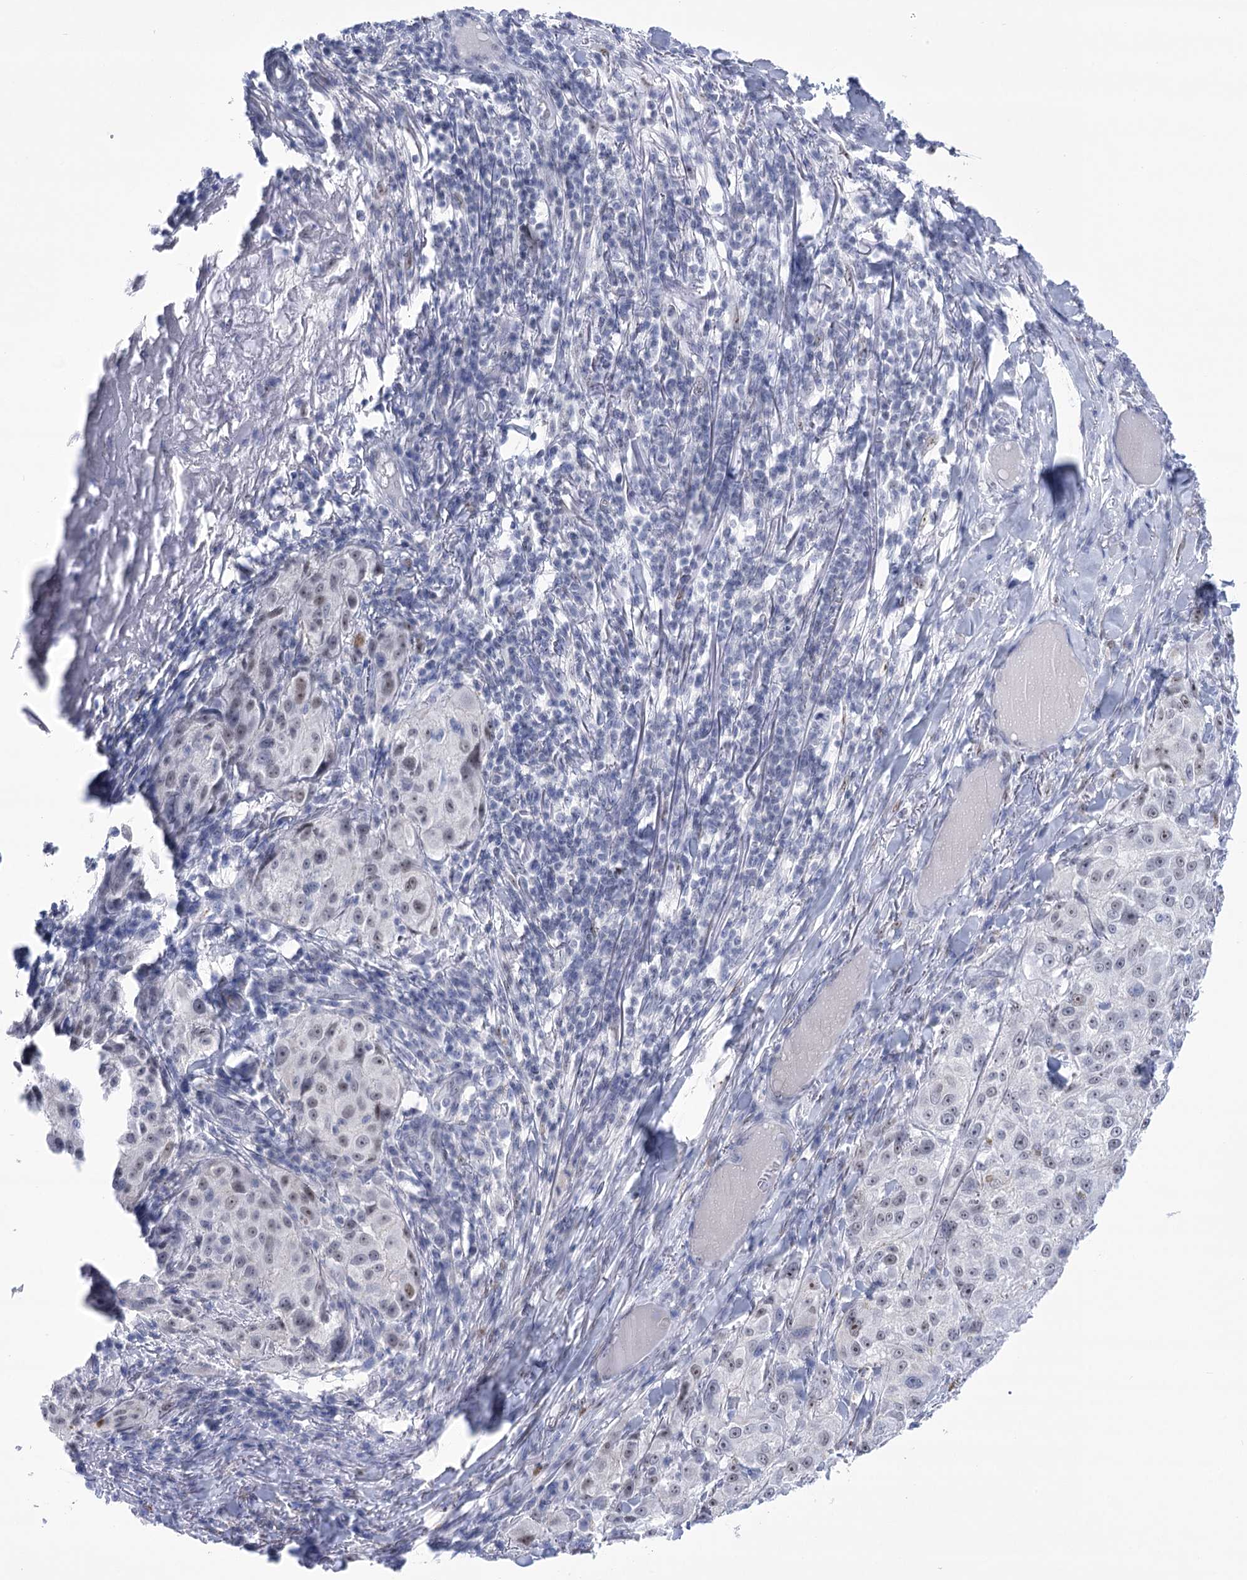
{"staining": {"intensity": "weak", "quantity": "<25%", "location": "nuclear"}, "tissue": "melanoma", "cell_type": "Tumor cells", "image_type": "cancer", "snomed": [{"axis": "morphology", "description": "Necrosis, NOS"}, {"axis": "morphology", "description": "Malignant melanoma, NOS"}, {"axis": "topography", "description": "Skin"}], "caption": "Tumor cells show no significant protein positivity in malignant melanoma. (Brightfield microscopy of DAB (3,3'-diaminobenzidine) IHC at high magnification).", "gene": "HORMAD1", "patient": {"sex": "female", "age": 87}}